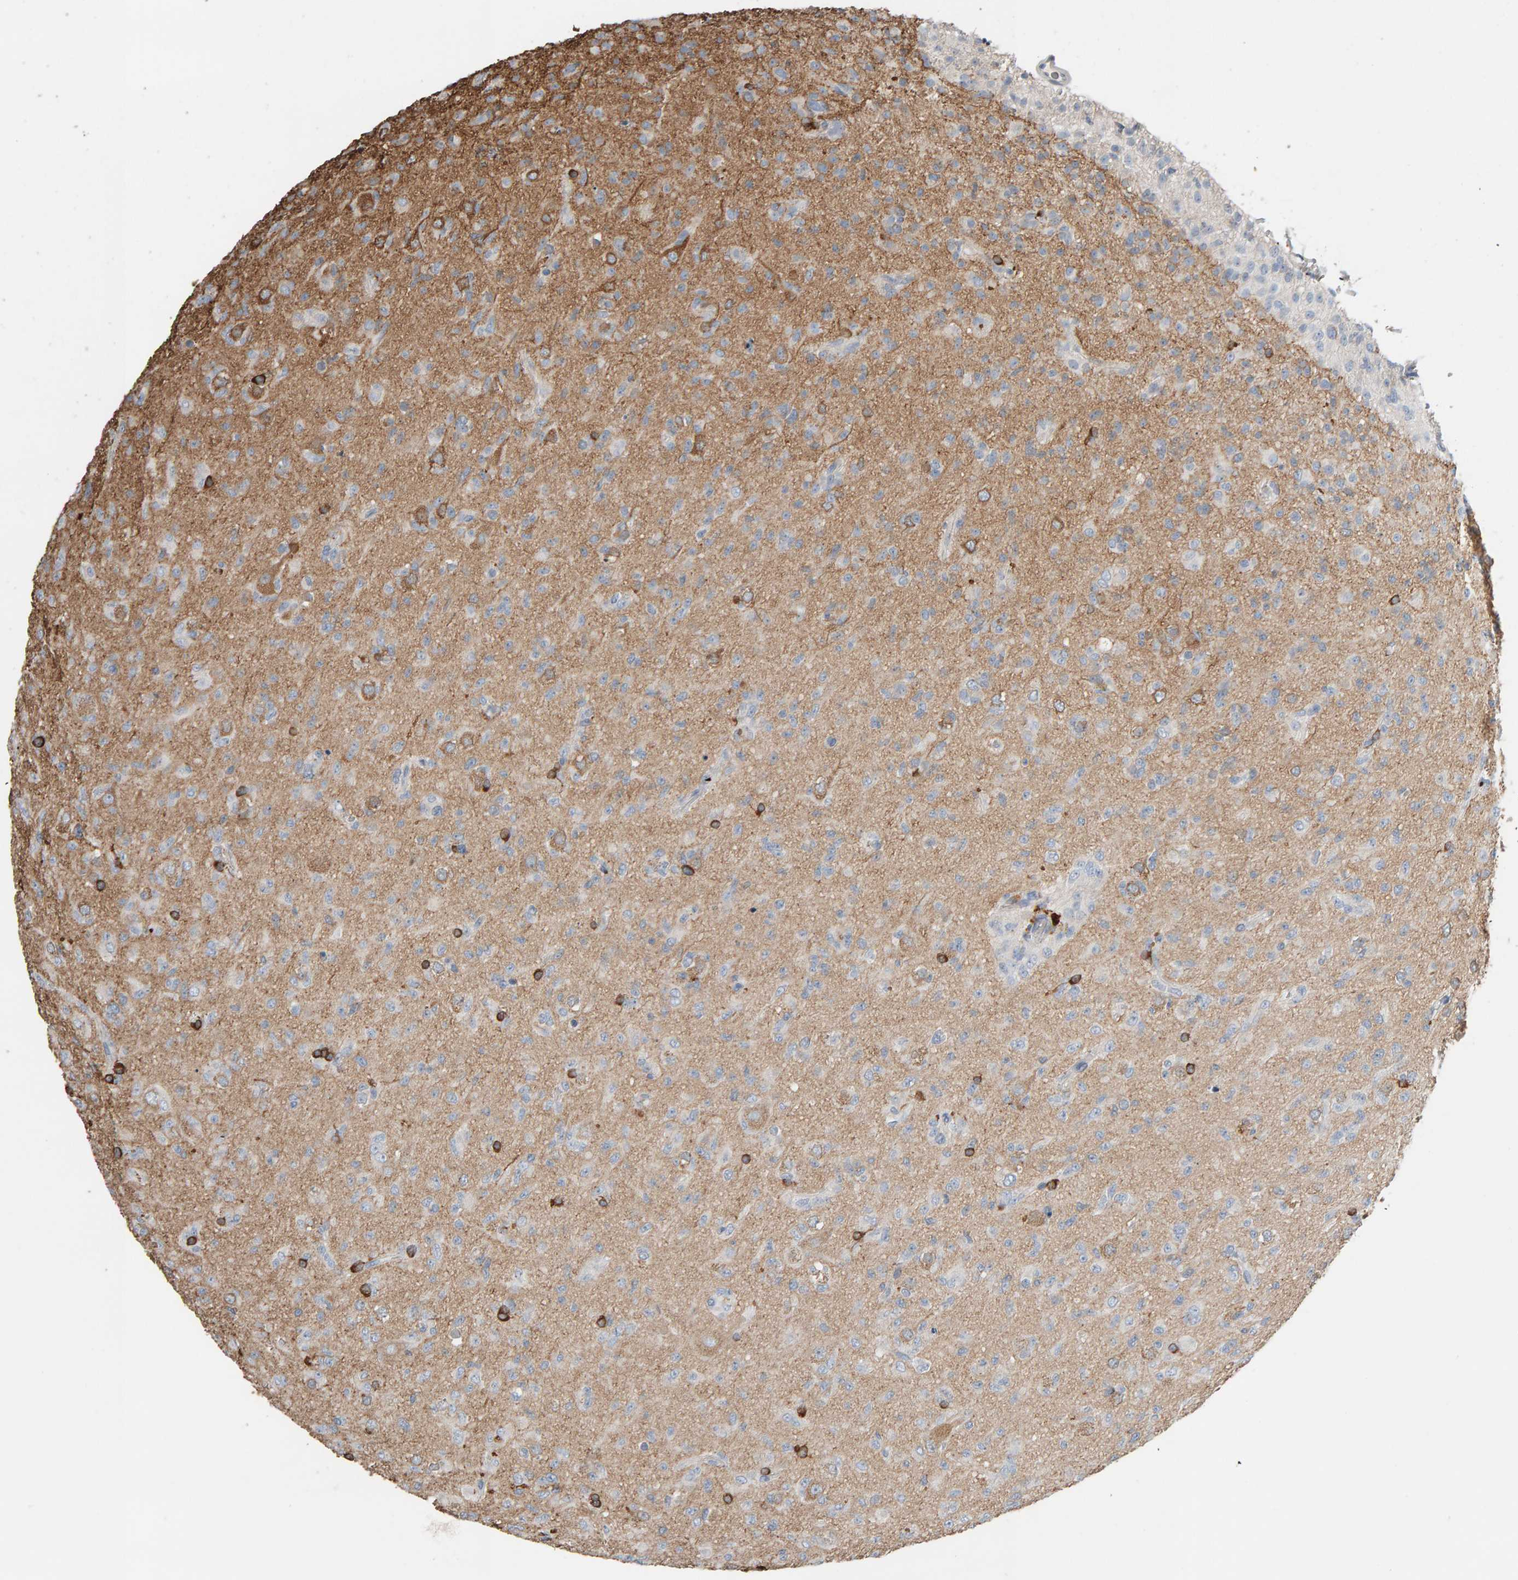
{"staining": {"intensity": "negative", "quantity": "none", "location": "none"}, "tissue": "glioma", "cell_type": "Tumor cells", "image_type": "cancer", "snomed": [{"axis": "morphology", "description": "Glioma, malignant, Low grade"}, {"axis": "topography", "description": "Brain"}], "caption": "Immunohistochemistry micrograph of neoplastic tissue: low-grade glioma (malignant) stained with DAB shows no significant protein expression in tumor cells.", "gene": "IPPK", "patient": {"sex": "male", "age": 65}}